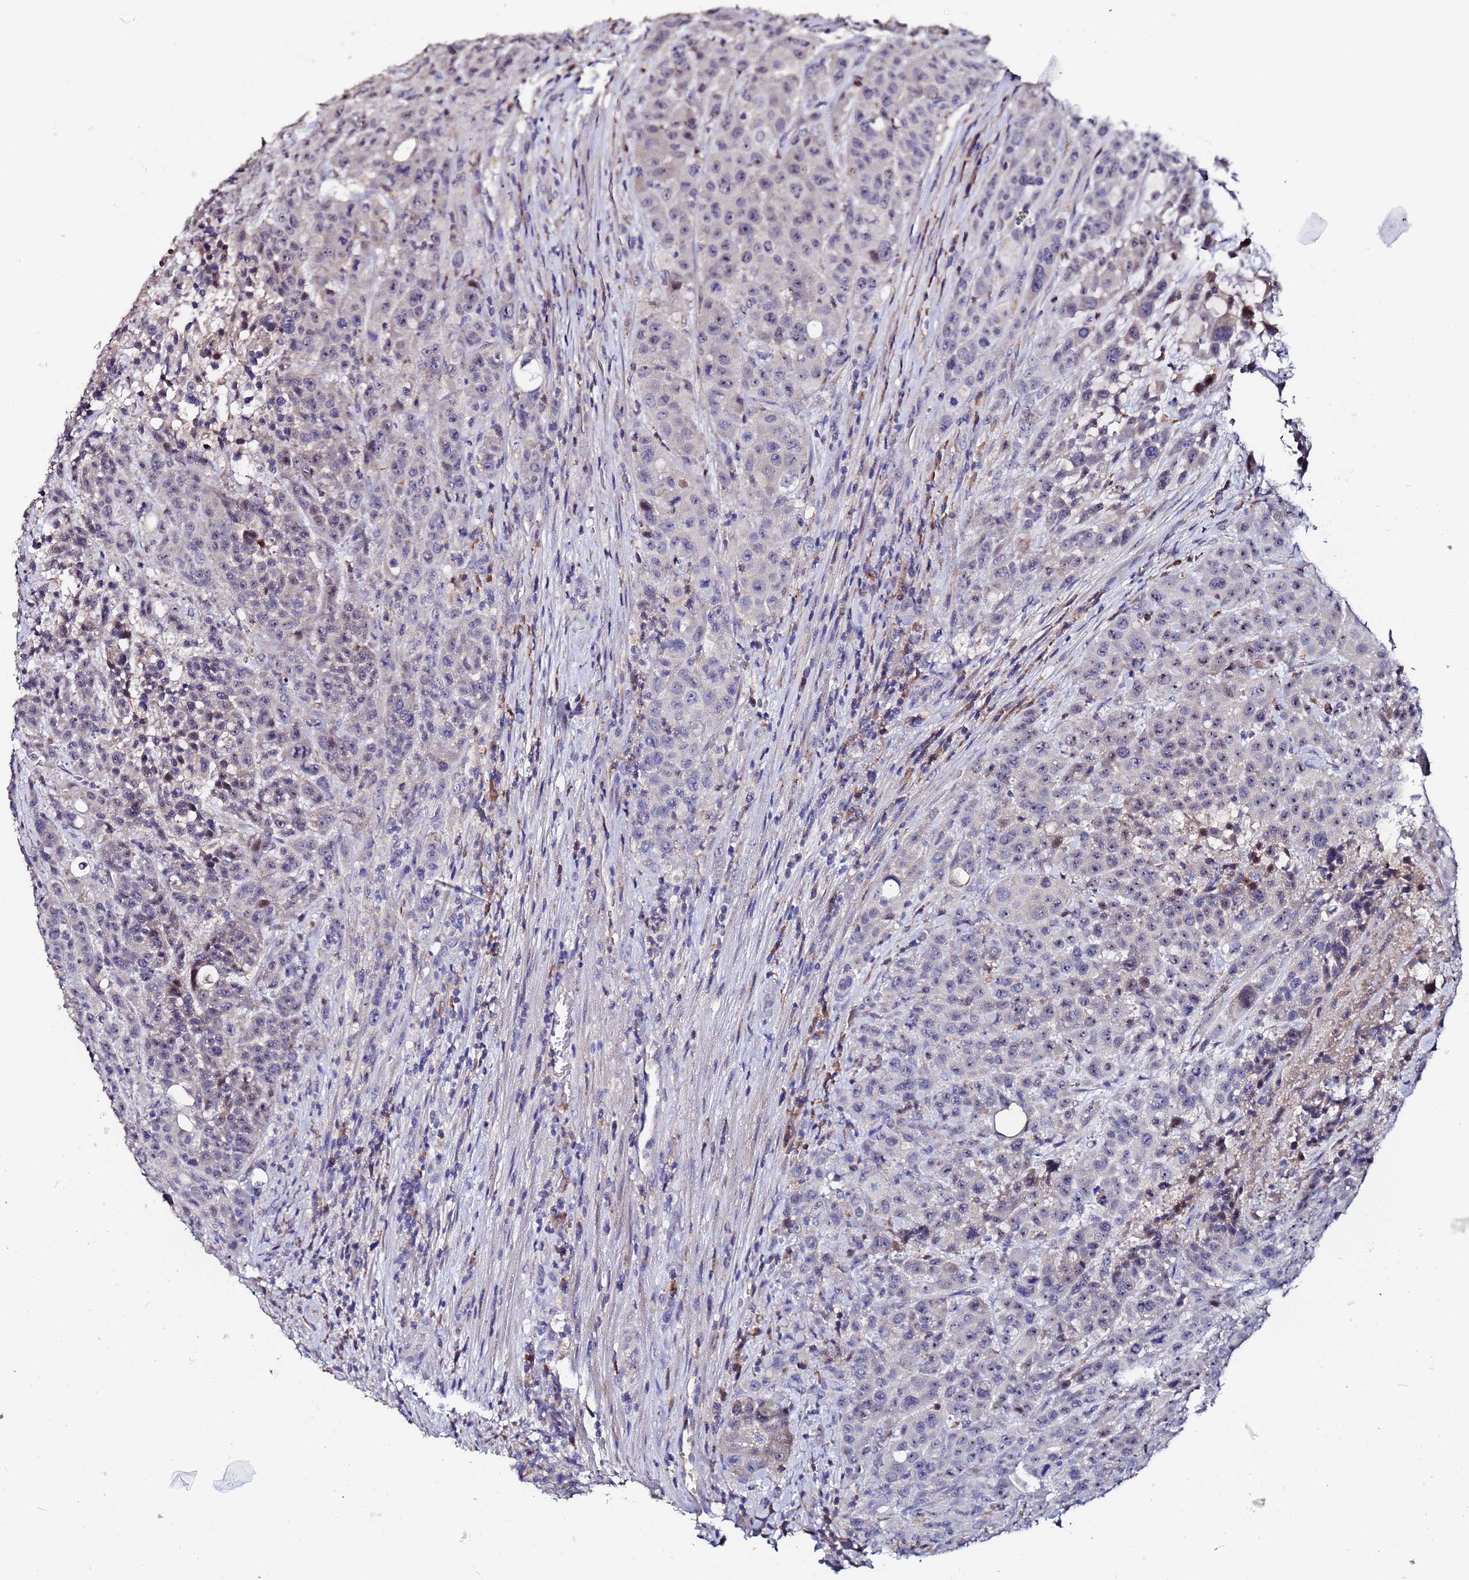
{"staining": {"intensity": "negative", "quantity": "none", "location": "none"}, "tissue": "colorectal cancer", "cell_type": "Tumor cells", "image_type": "cancer", "snomed": [{"axis": "morphology", "description": "Adenocarcinoma, NOS"}, {"axis": "topography", "description": "Colon"}], "caption": "Tumor cells are negative for protein expression in human colorectal cancer (adenocarcinoma).", "gene": "TCP10L", "patient": {"sex": "male", "age": 62}}